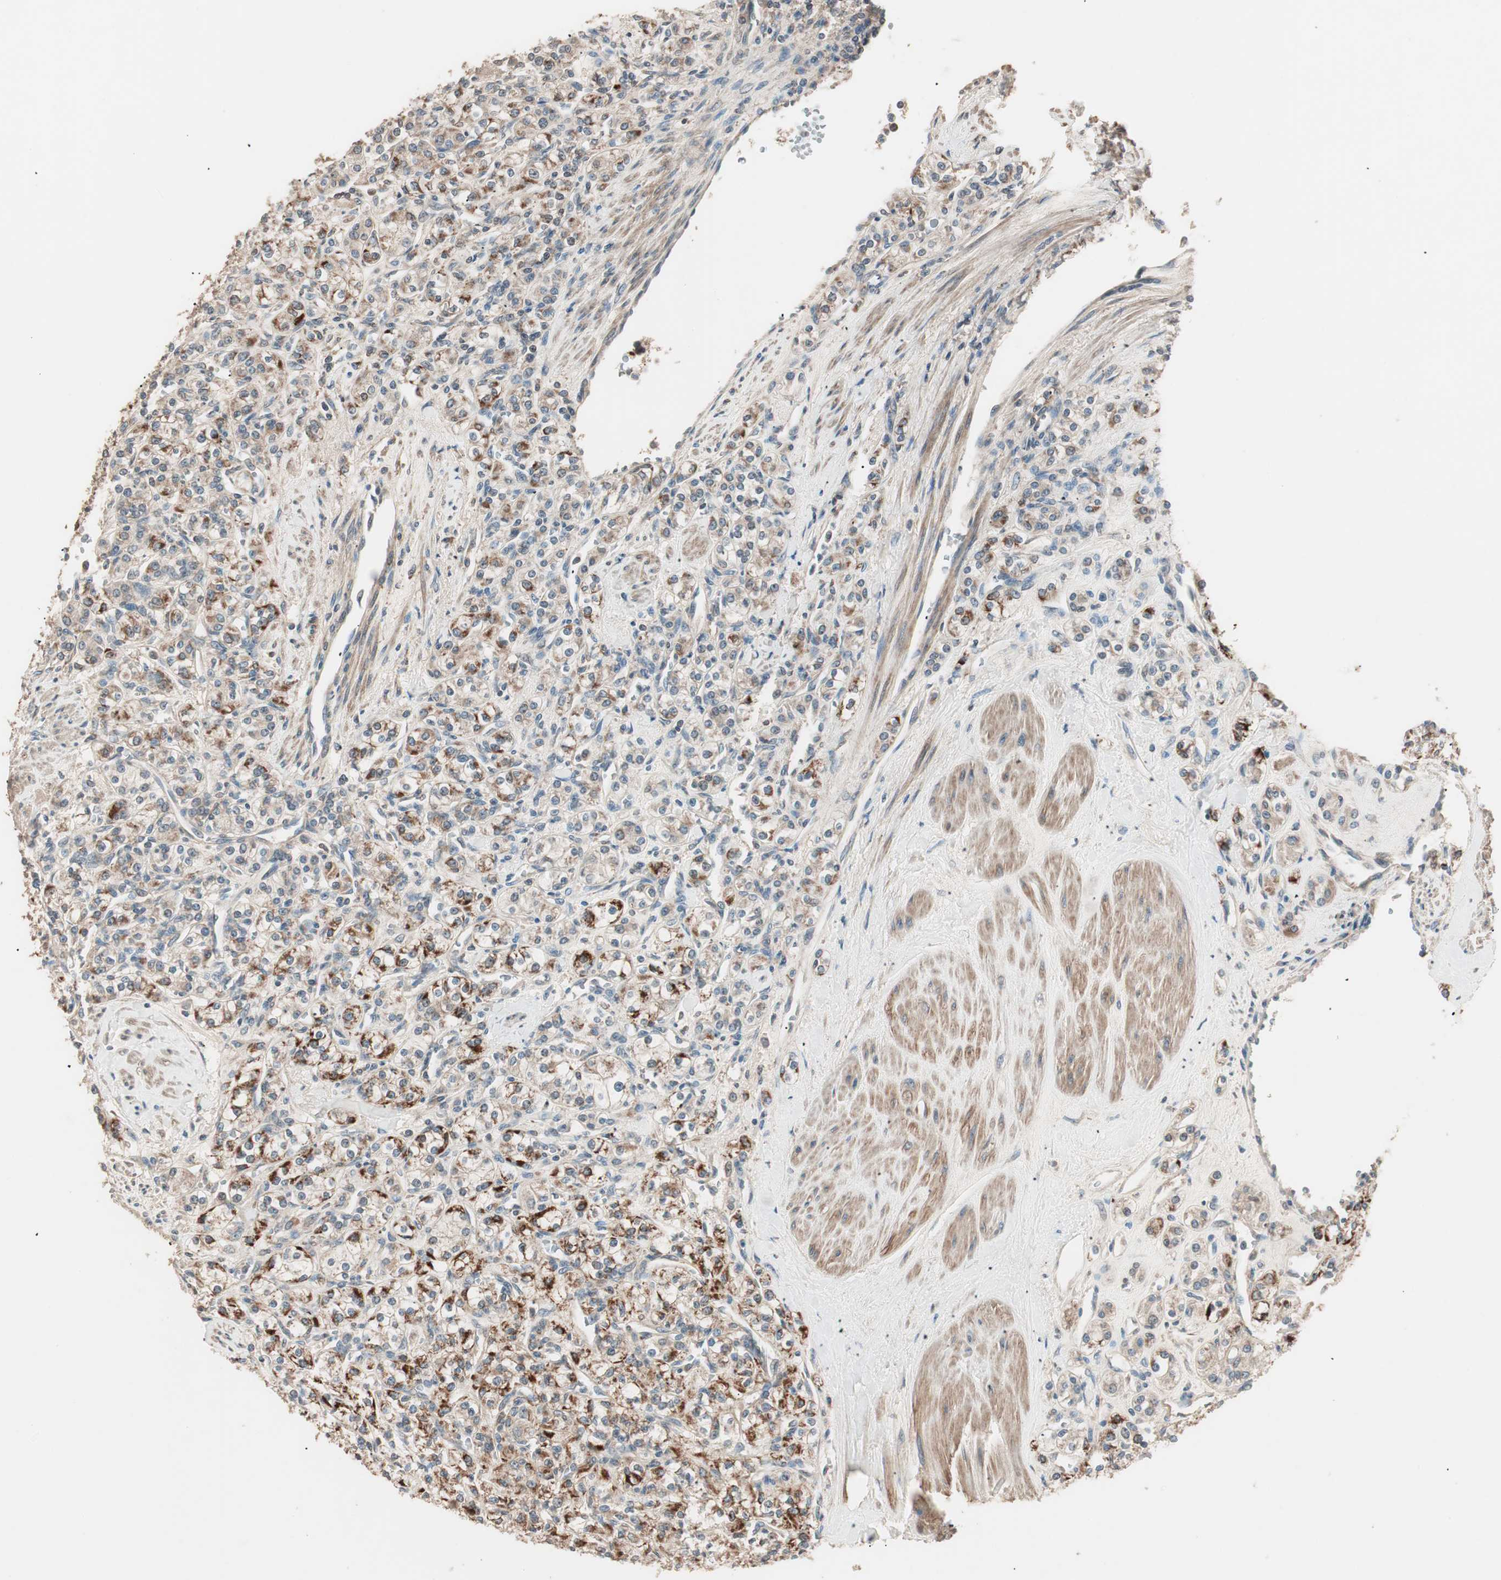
{"staining": {"intensity": "moderate", "quantity": ">75%", "location": "cytoplasmic/membranous"}, "tissue": "renal cancer", "cell_type": "Tumor cells", "image_type": "cancer", "snomed": [{"axis": "morphology", "description": "Adenocarcinoma, NOS"}, {"axis": "topography", "description": "Kidney"}], "caption": "DAB (3,3'-diaminobenzidine) immunohistochemical staining of adenocarcinoma (renal) displays moderate cytoplasmic/membranous protein positivity in approximately >75% of tumor cells.", "gene": "NFRKB", "patient": {"sex": "male", "age": 77}}